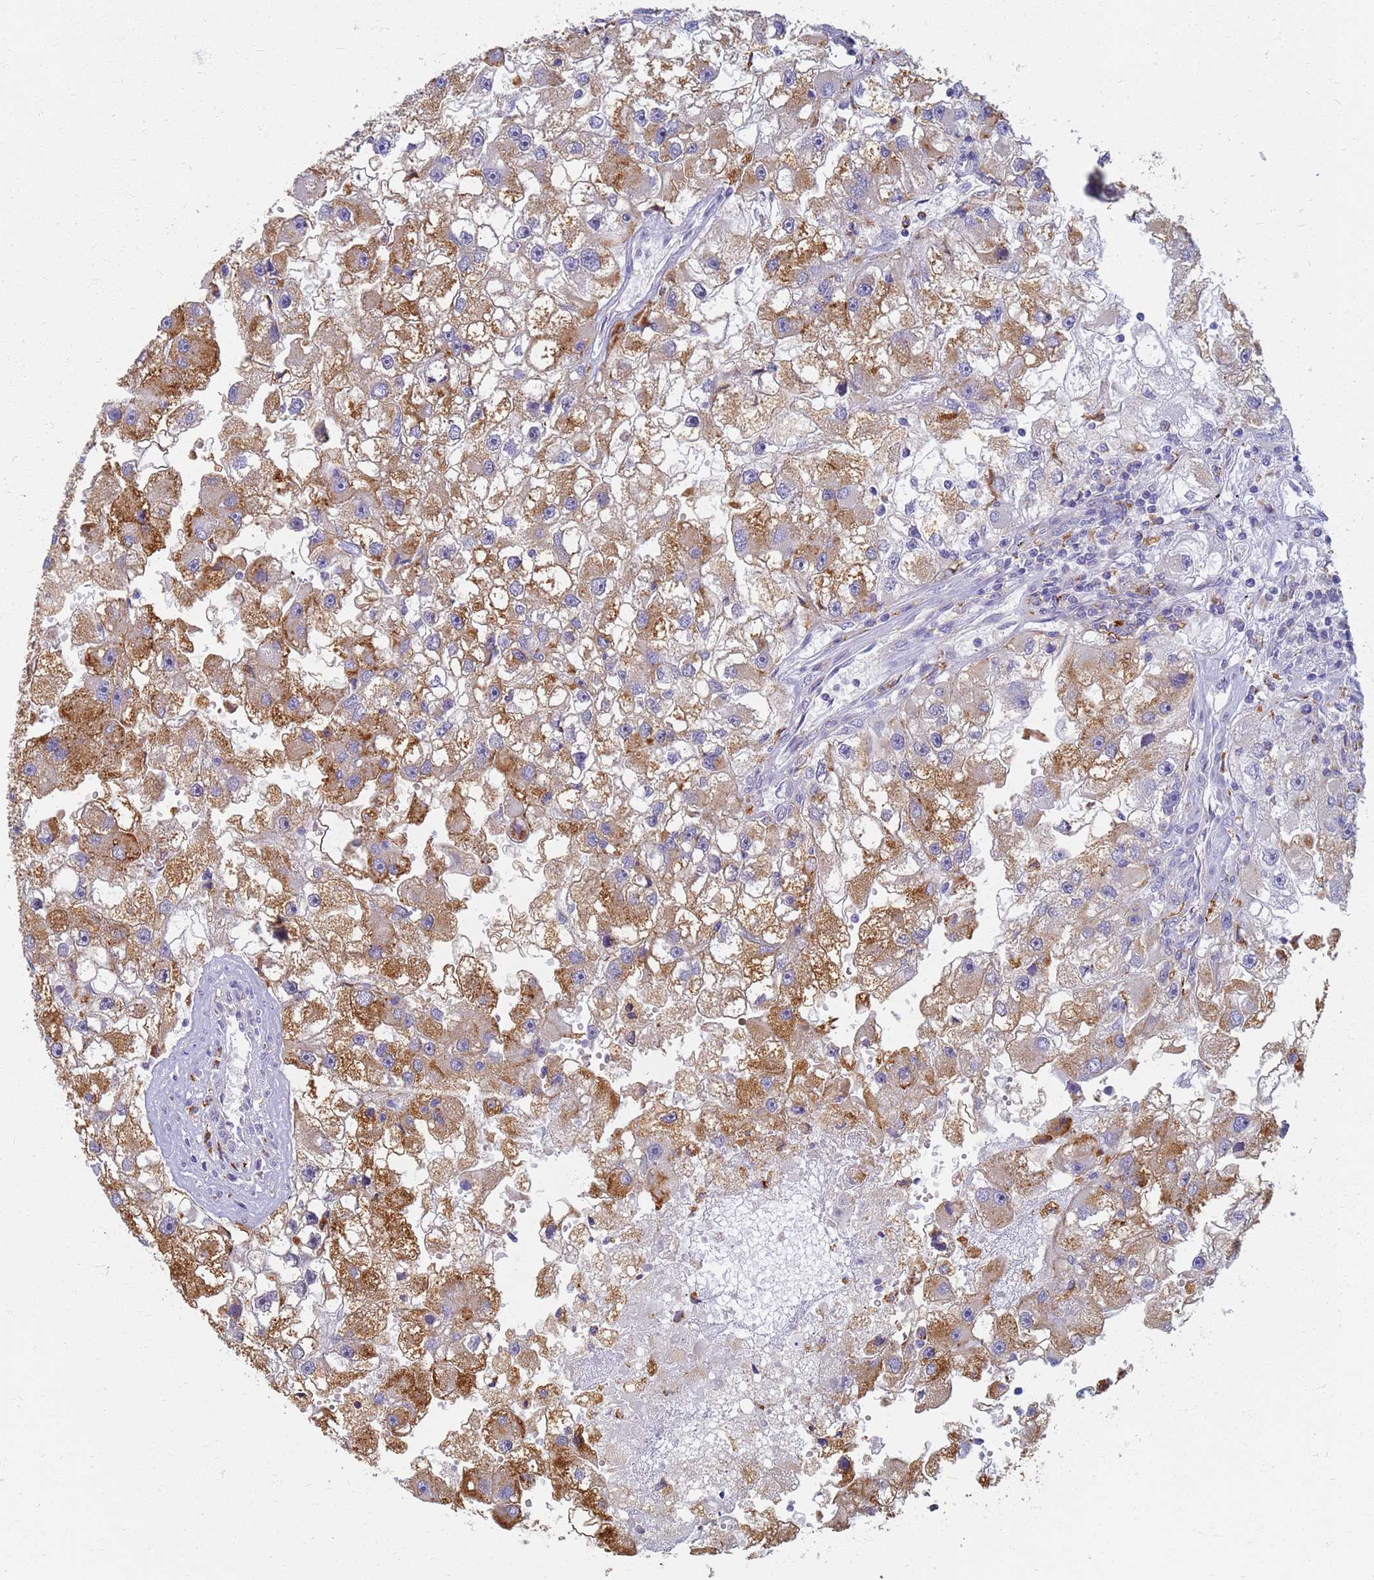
{"staining": {"intensity": "moderate", "quantity": ">75%", "location": "cytoplasmic/membranous"}, "tissue": "renal cancer", "cell_type": "Tumor cells", "image_type": "cancer", "snomed": [{"axis": "morphology", "description": "Adenocarcinoma, NOS"}, {"axis": "topography", "description": "Kidney"}], "caption": "Immunohistochemistry (IHC) of renal adenocarcinoma displays medium levels of moderate cytoplasmic/membranous positivity in about >75% of tumor cells.", "gene": "ATP6V1E1", "patient": {"sex": "male", "age": 63}}